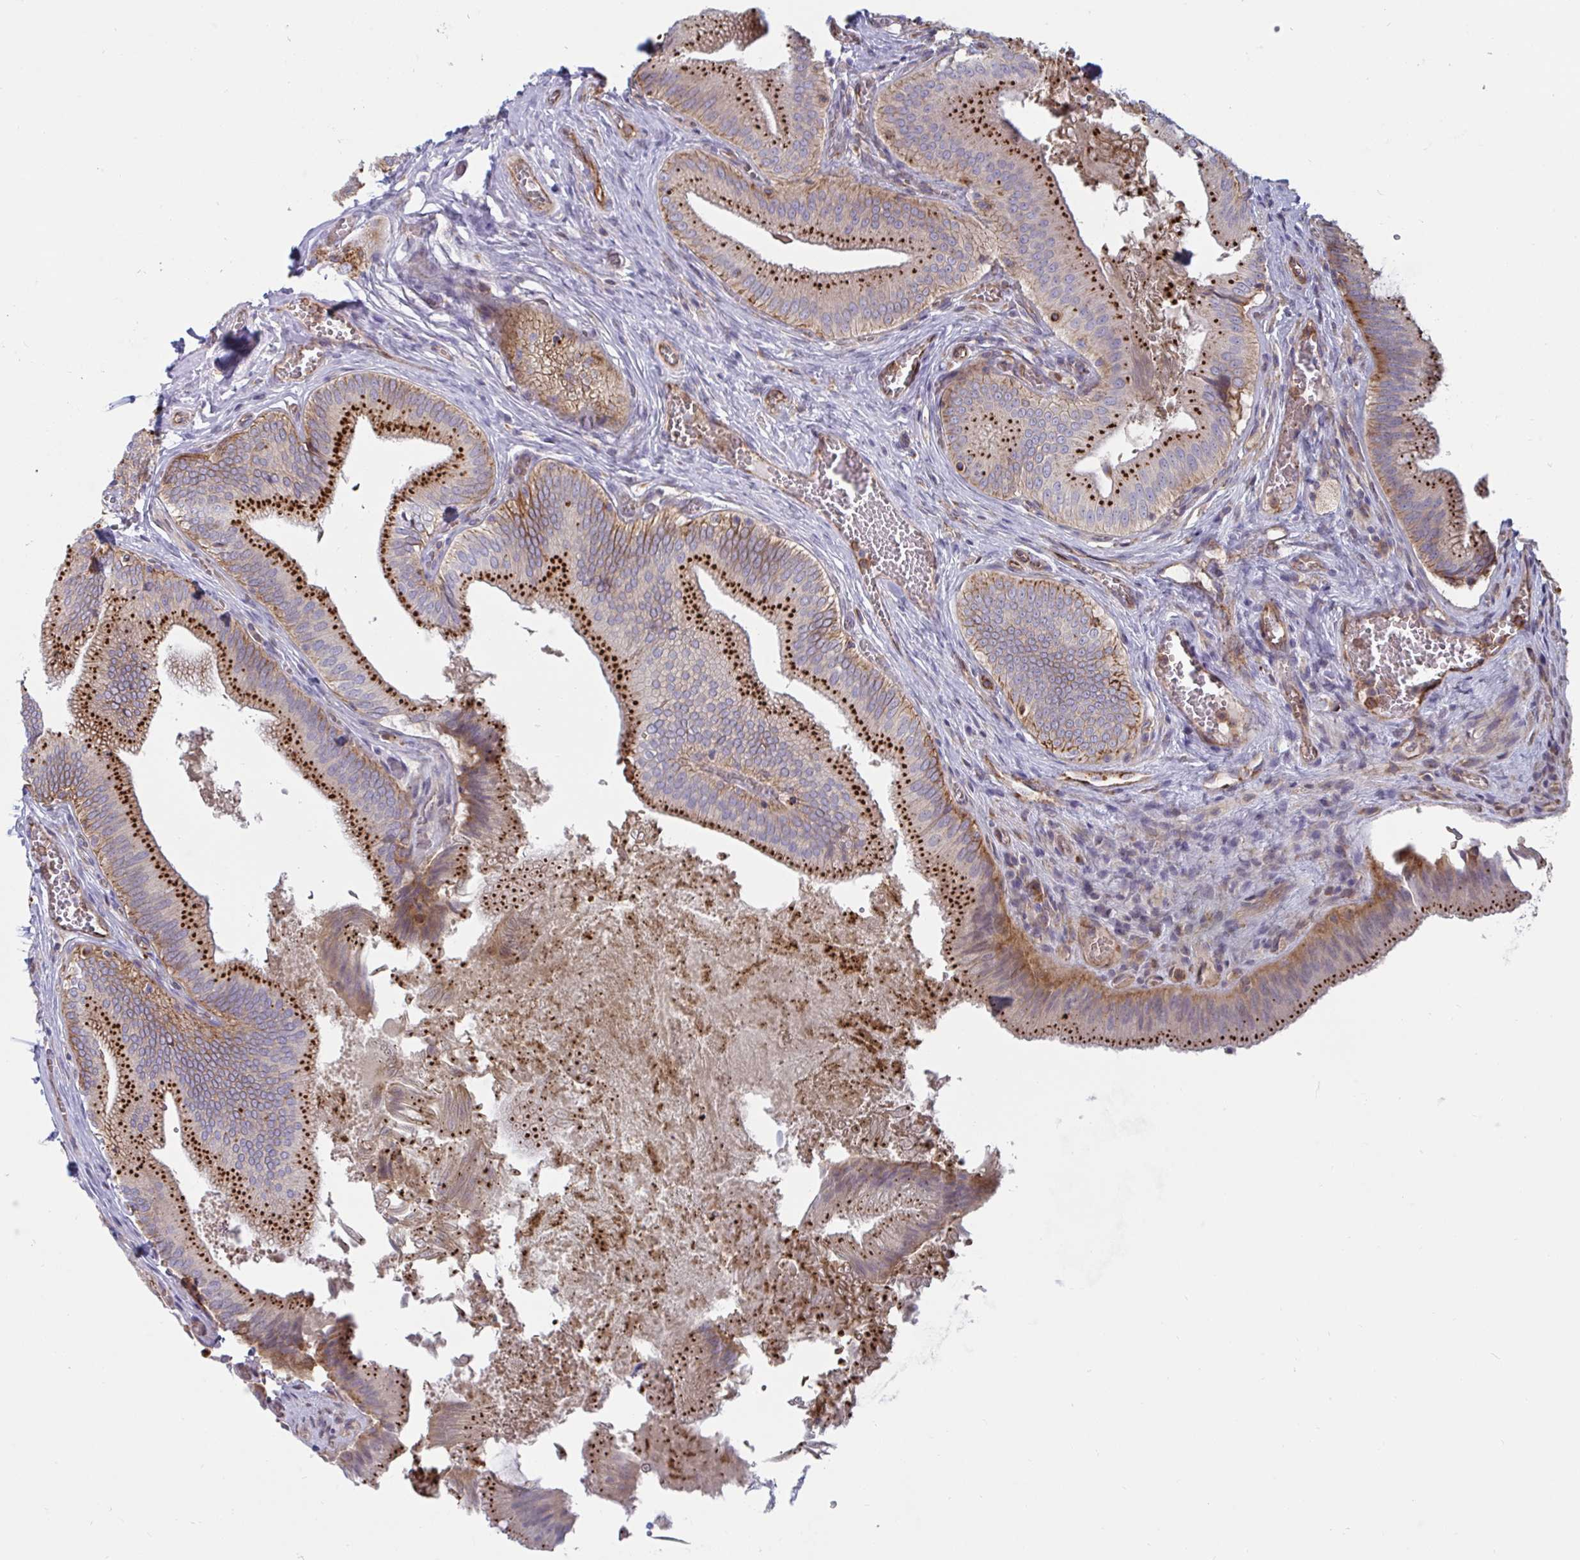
{"staining": {"intensity": "strong", "quantity": ">75%", "location": "cytoplasmic/membranous"}, "tissue": "gallbladder", "cell_type": "Glandular cells", "image_type": "normal", "snomed": [{"axis": "morphology", "description": "Normal tissue, NOS"}, {"axis": "topography", "description": "Gallbladder"}], "caption": "Immunohistochemical staining of normal gallbladder shows high levels of strong cytoplasmic/membranous positivity in about >75% of glandular cells. The staining was performed using DAB to visualize the protein expression in brown, while the nuclei were stained in blue with hematoxylin (Magnification: 20x).", "gene": "SLC9A6", "patient": {"sex": "male", "age": 17}}